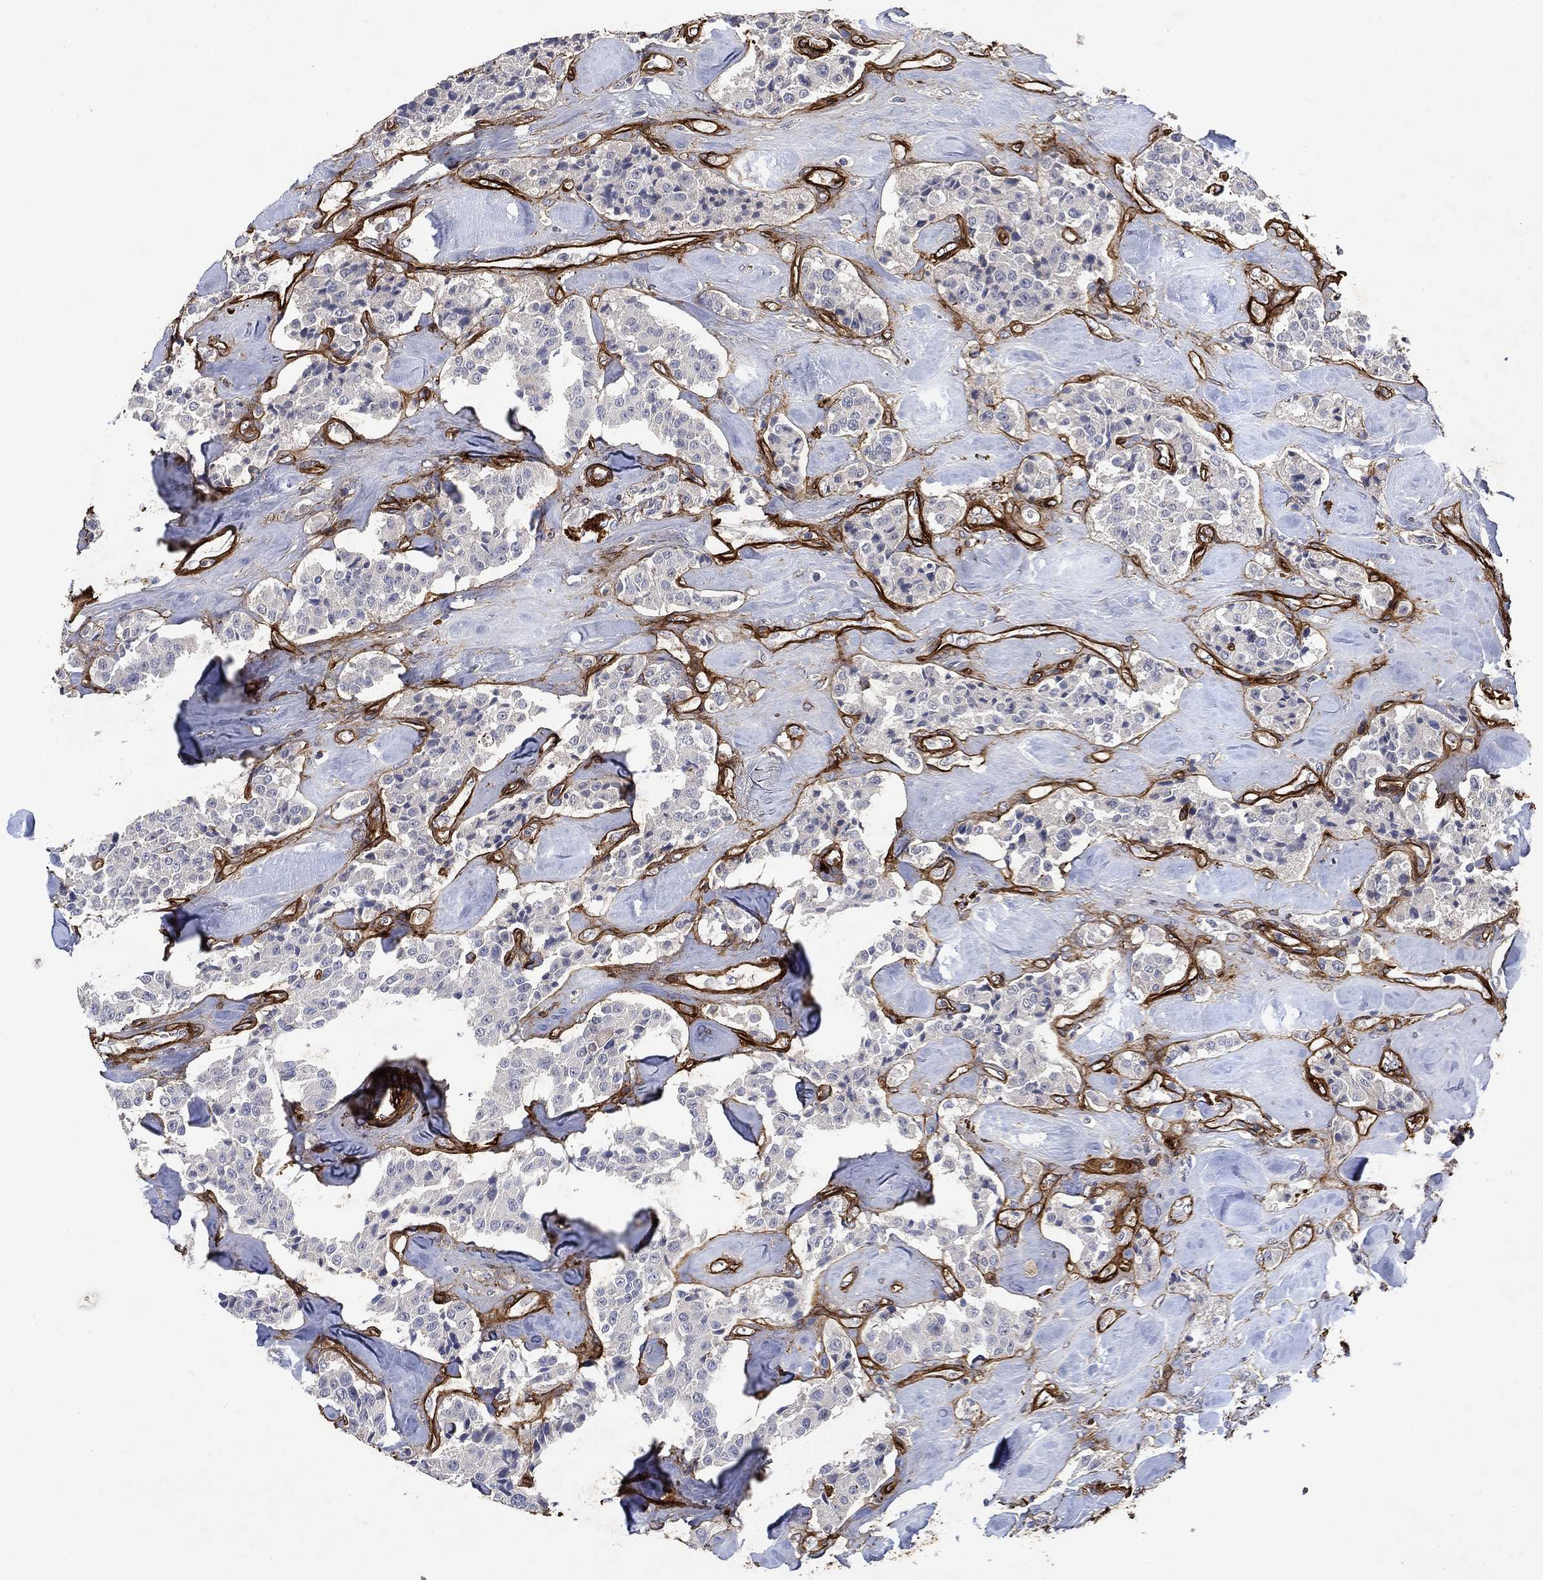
{"staining": {"intensity": "negative", "quantity": "none", "location": "none"}, "tissue": "carcinoid", "cell_type": "Tumor cells", "image_type": "cancer", "snomed": [{"axis": "morphology", "description": "Carcinoid, malignant, NOS"}, {"axis": "topography", "description": "Pancreas"}], "caption": "Human malignant carcinoid stained for a protein using immunohistochemistry (IHC) exhibits no staining in tumor cells.", "gene": "COL4A2", "patient": {"sex": "male", "age": 41}}